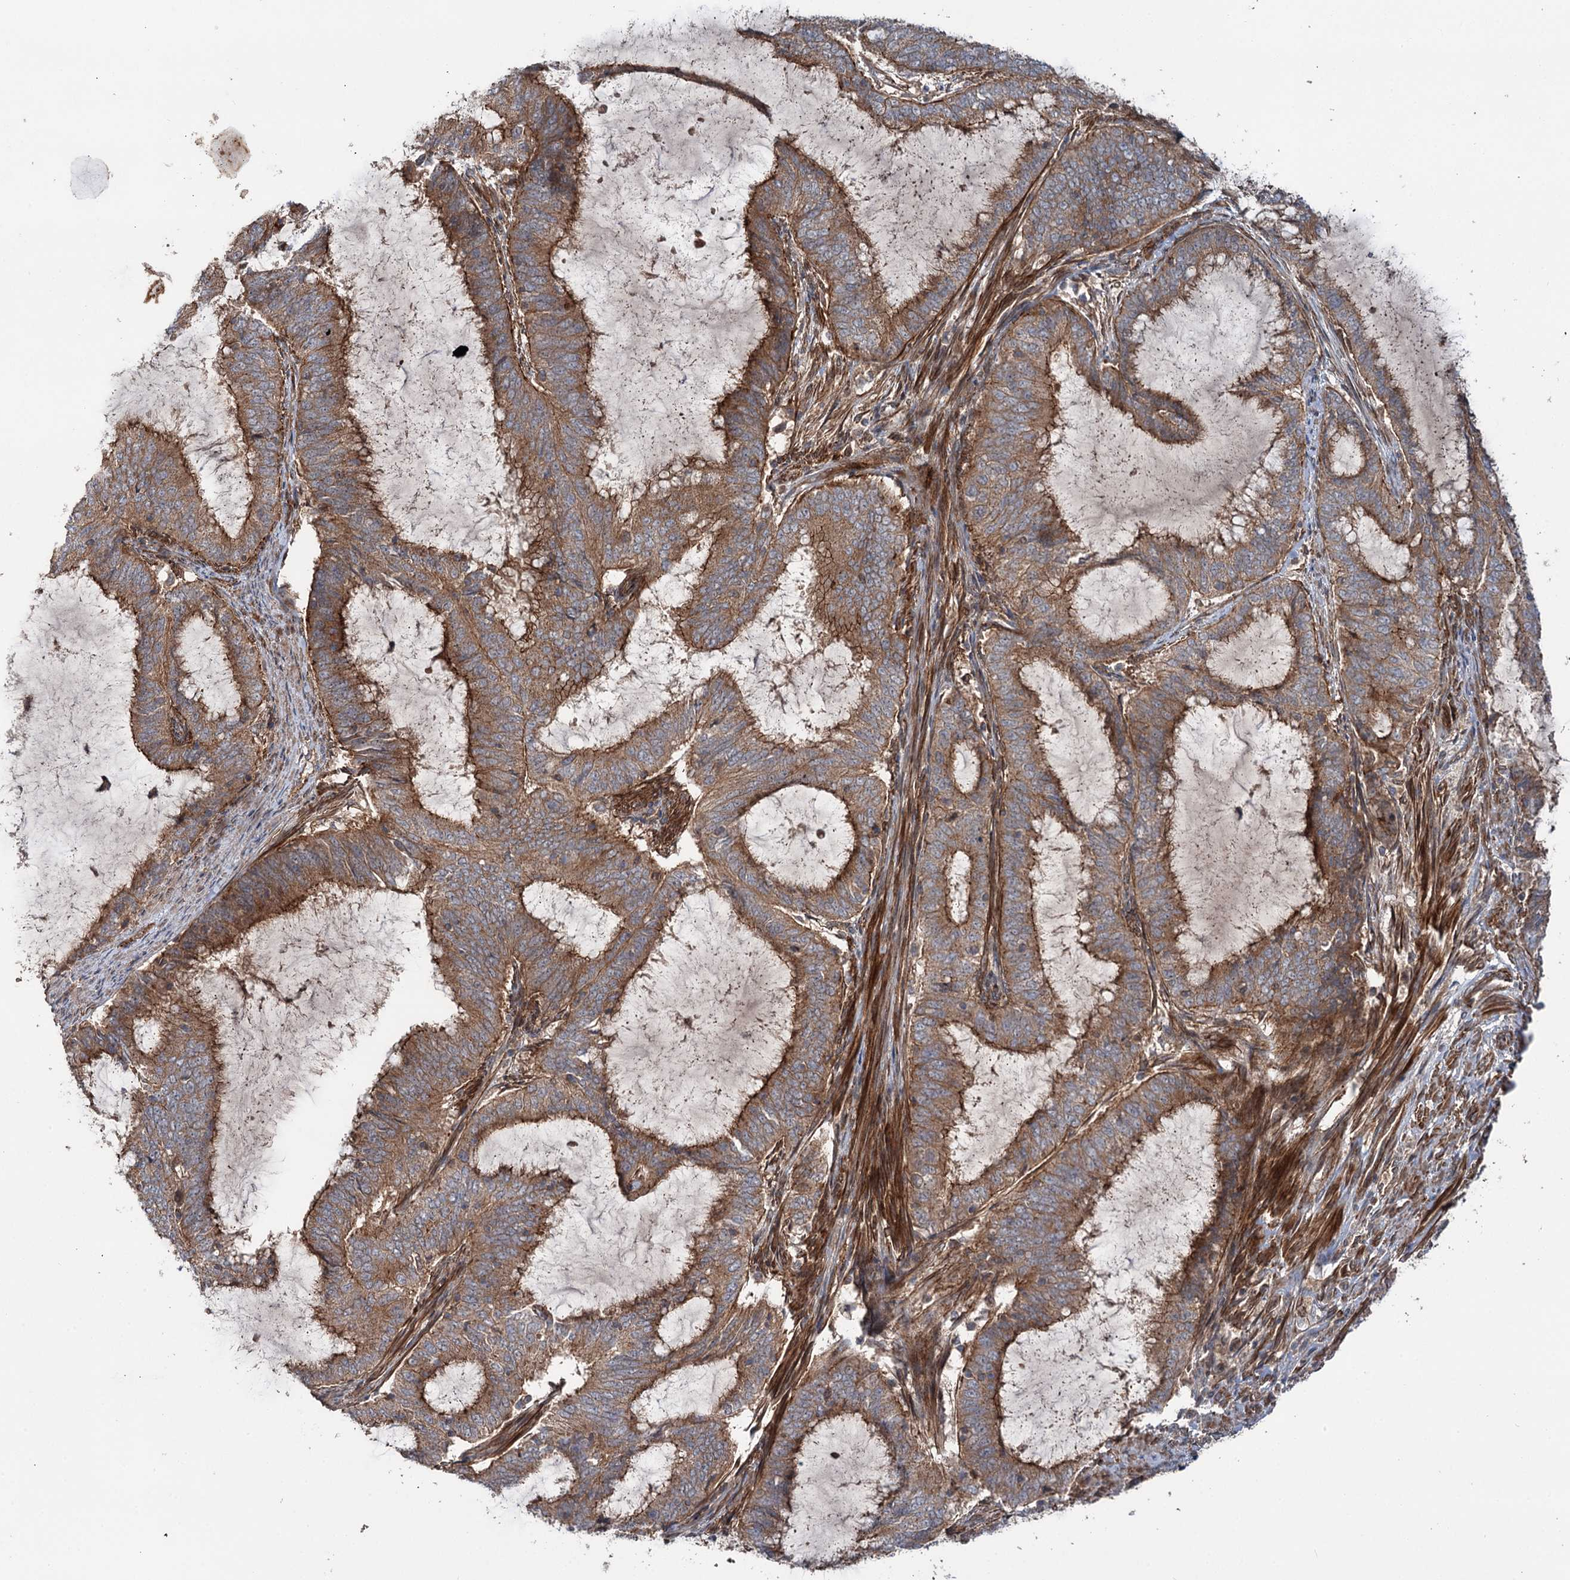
{"staining": {"intensity": "moderate", "quantity": ">75%", "location": "cytoplasmic/membranous"}, "tissue": "endometrial cancer", "cell_type": "Tumor cells", "image_type": "cancer", "snomed": [{"axis": "morphology", "description": "Adenocarcinoma, NOS"}, {"axis": "topography", "description": "Endometrium"}], "caption": "Tumor cells reveal moderate cytoplasmic/membranous staining in about >75% of cells in endometrial cancer.", "gene": "ADGRG4", "patient": {"sex": "female", "age": 51}}